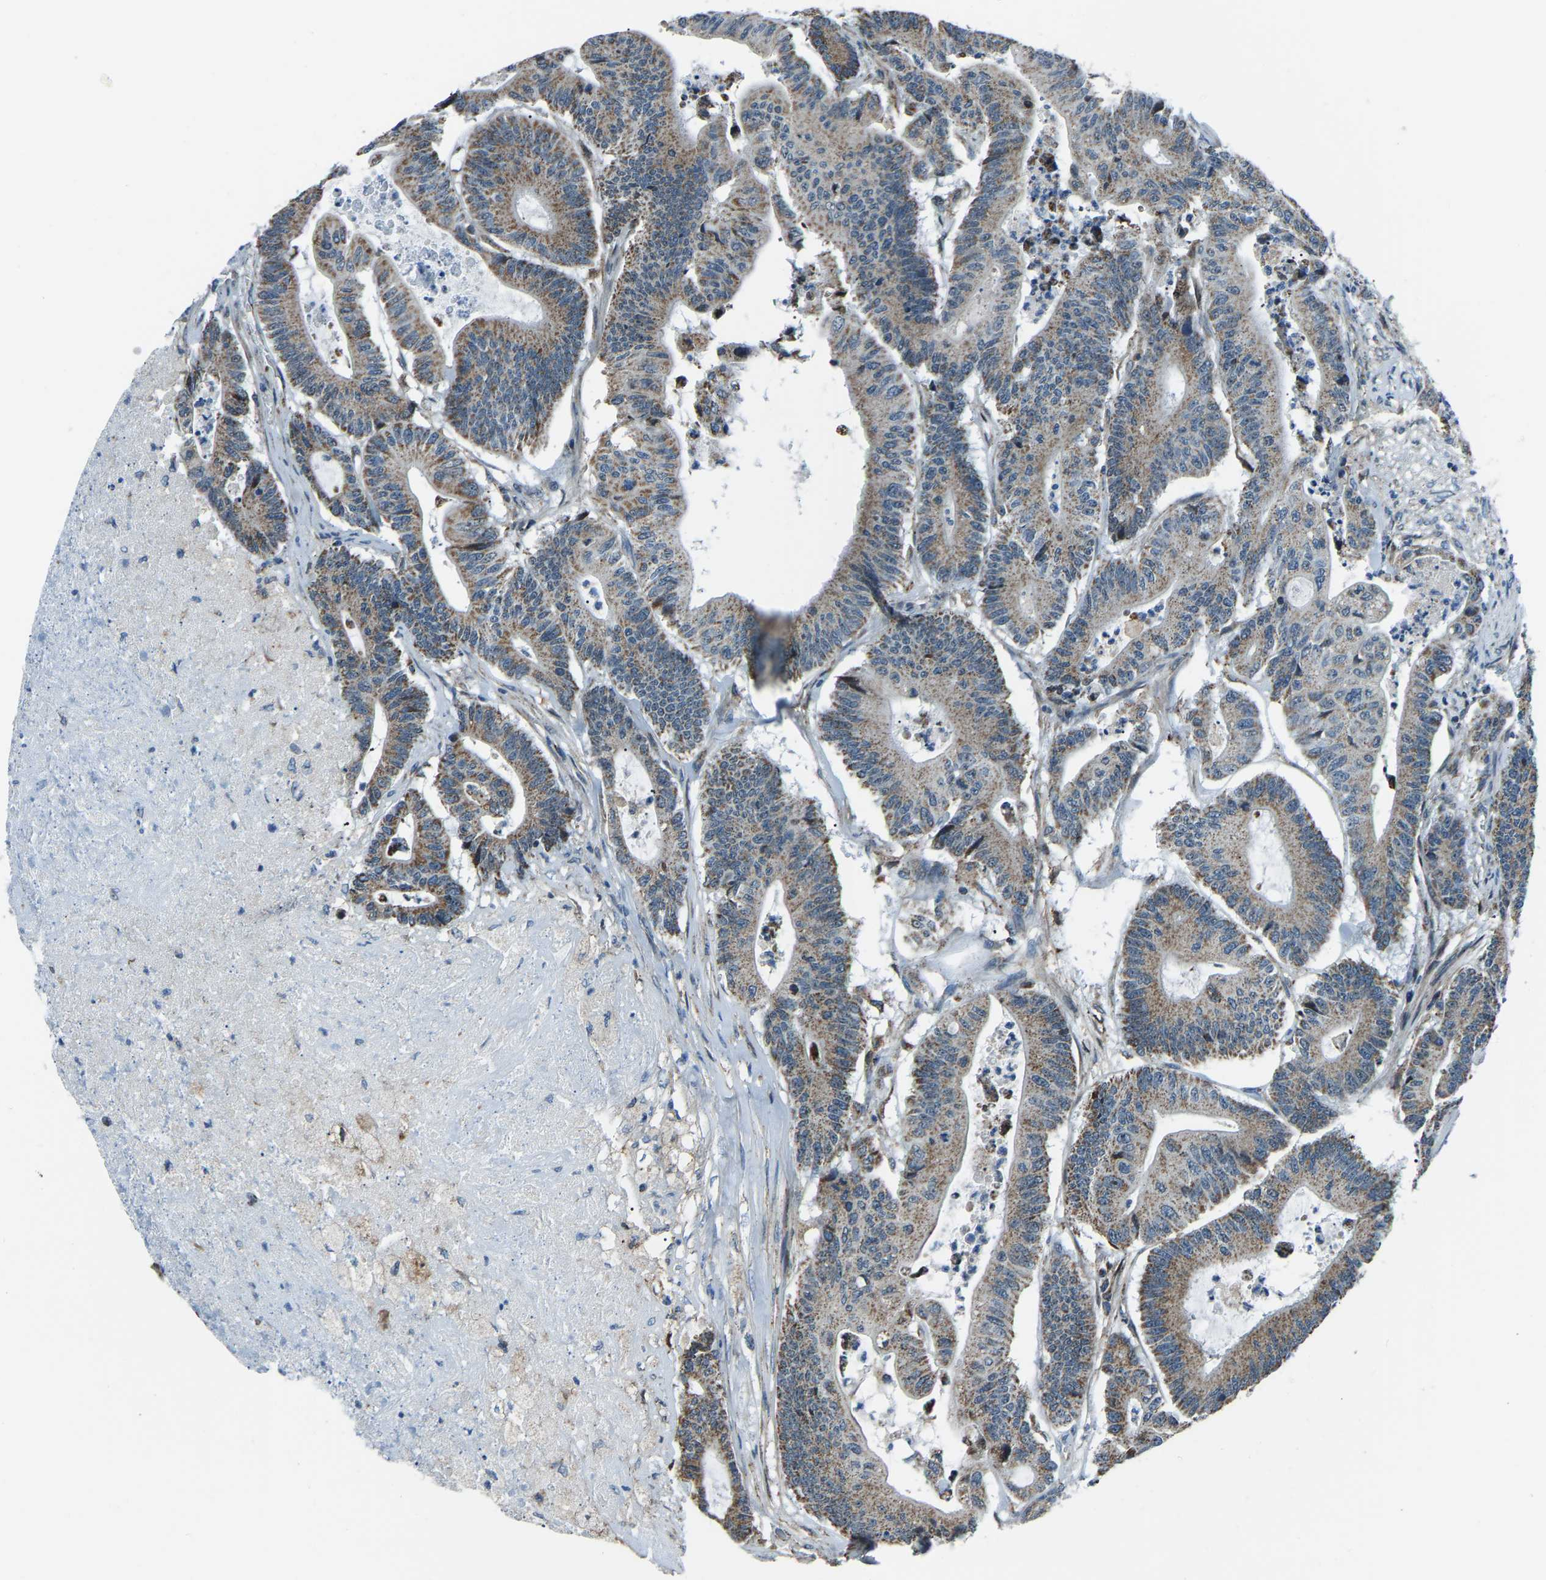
{"staining": {"intensity": "moderate", "quantity": ">75%", "location": "cytoplasmic/membranous"}, "tissue": "colorectal cancer", "cell_type": "Tumor cells", "image_type": "cancer", "snomed": [{"axis": "morphology", "description": "Adenocarcinoma, NOS"}, {"axis": "topography", "description": "Colon"}], "caption": "Human colorectal cancer stained for a protein (brown) demonstrates moderate cytoplasmic/membranous positive expression in approximately >75% of tumor cells.", "gene": "RBM33", "patient": {"sex": "female", "age": 84}}